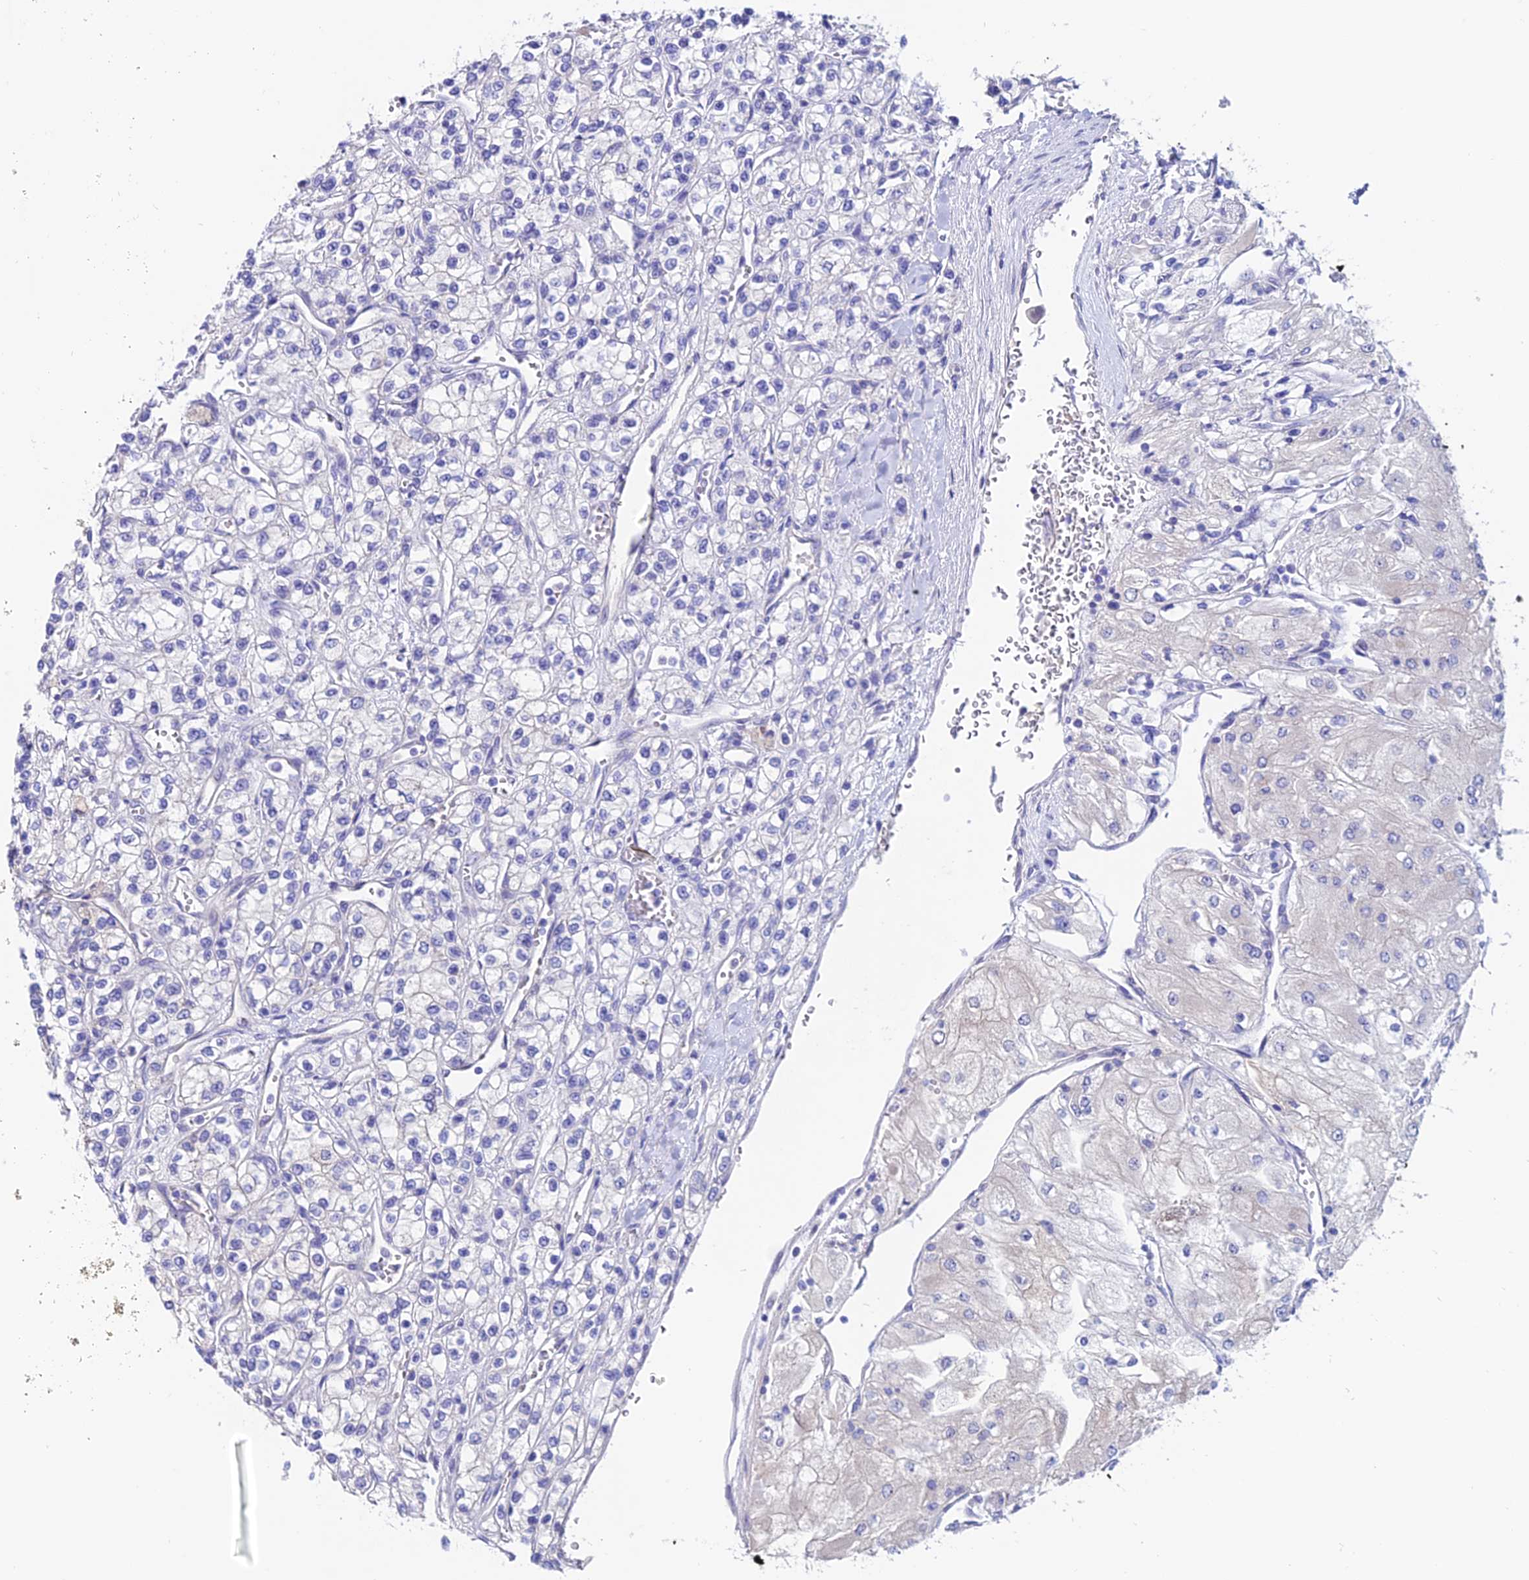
{"staining": {"intensity": "negative", "quantity": "none", "location": "none"}, "tissue": "renal cancer", "cell_type": "Tumor cells", "image_type": "cancer", "snomed": [{"axis": "morphology", "description": "Adenocarcinoma, NOS"}, {"axis": "topography", "description": "Kidney"}], "caption": "Immunohistochemistry (IHC) micrograph of neoplastic tissue: human renal cancer (adenocarcinoma) stained with DAB reveals no significant protein positivity in tumor cells.", "gene": "FZD8", "patient": {"sex": "male", "age": 80}}